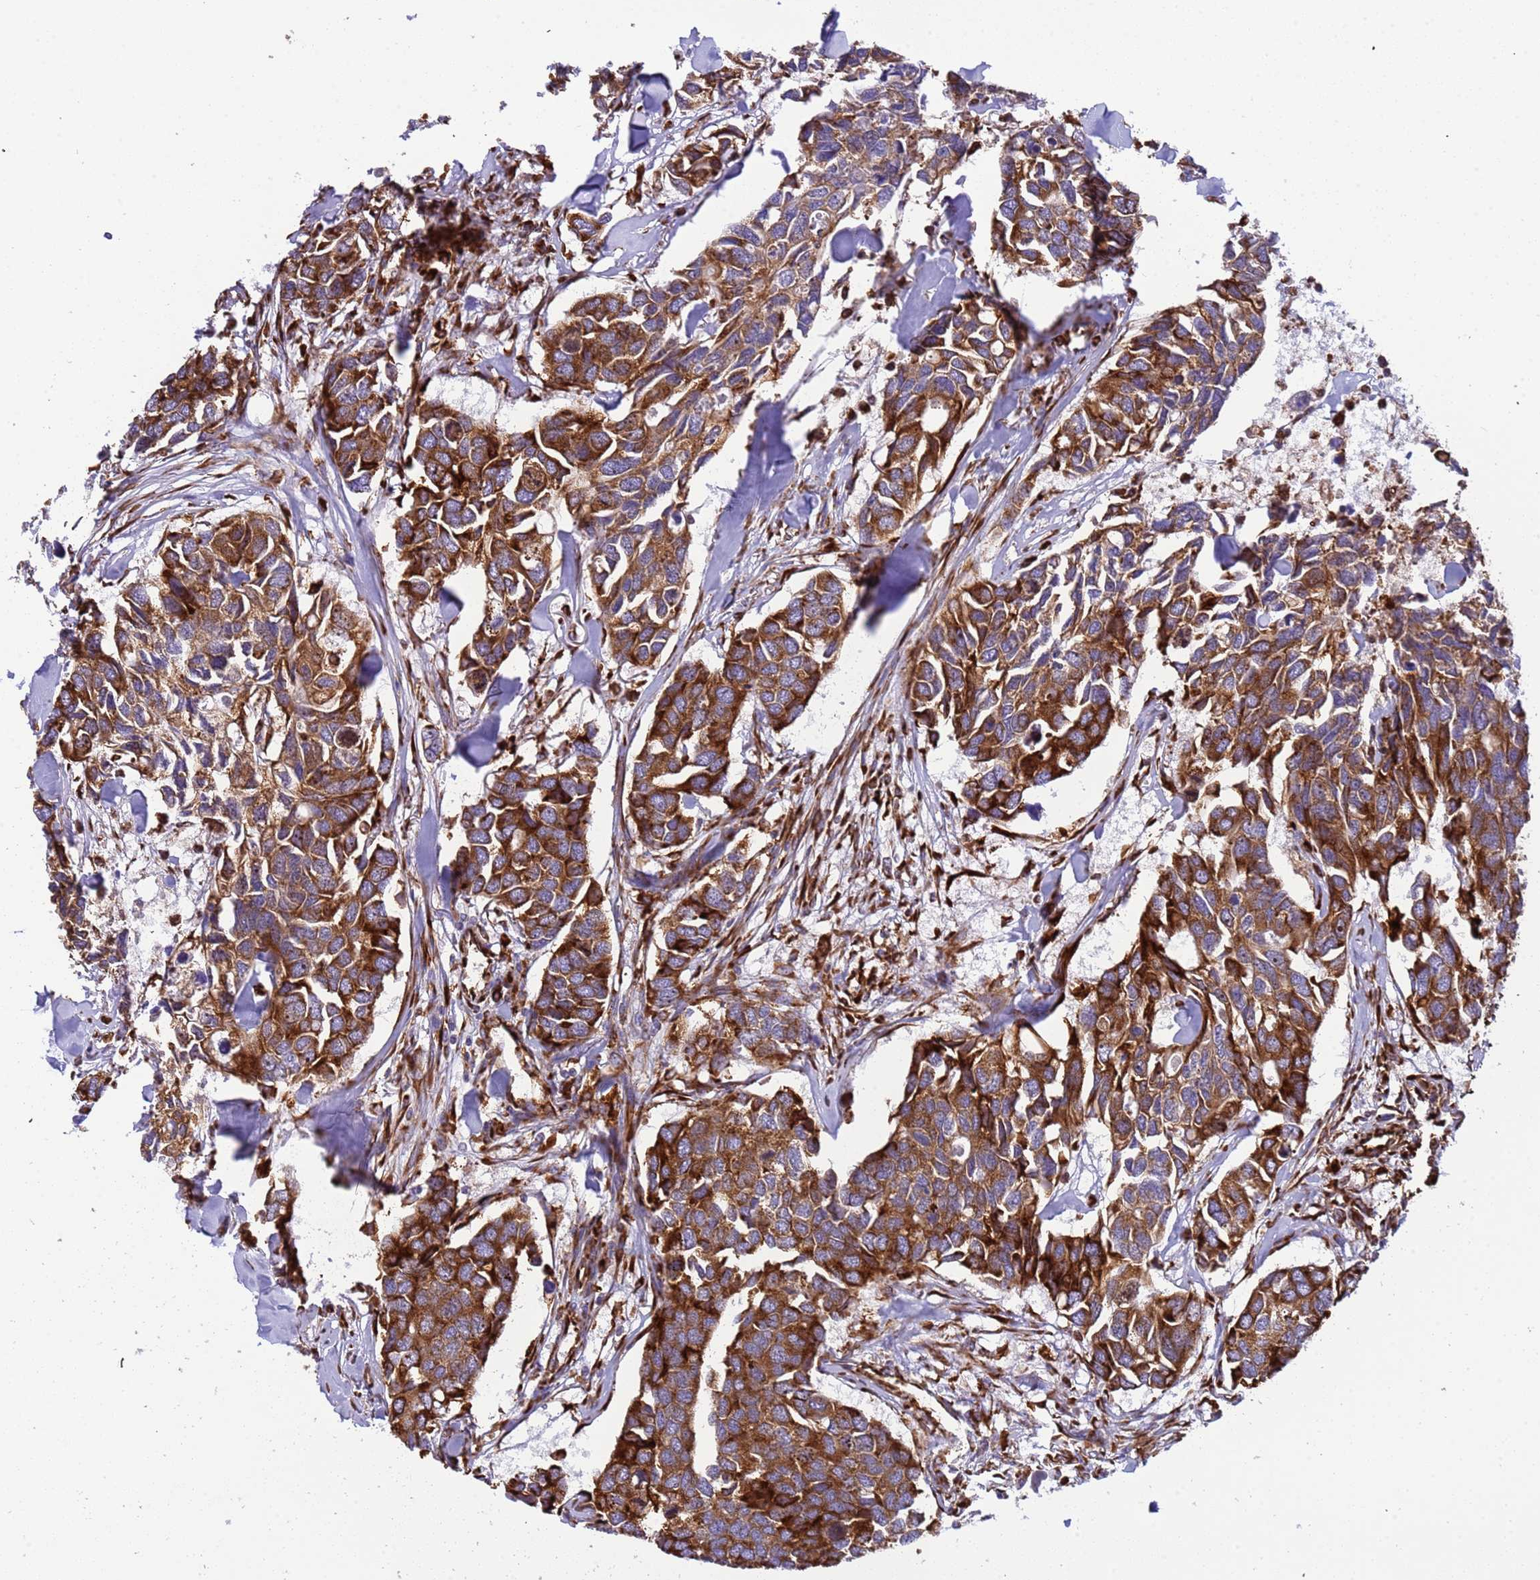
{"staining": {"intensity": "strong", "quantity": ">75%", "location": "cytoplasmic/membranous"}, "tissue": "breast cancer", "cell_type": "Tumor cells", "image_type": "cancer", "snomed": [{"axis": "morphology", "description": "Duct carcinoma"}, {"axis": "topography", "description": "Breast"}], "caption": "Human breast cancer stained with a brown dye reveals strong cytoplasmic/membranous positive staining in approximately >75% of tumor cells.", "gene": "RPL36", "patient": {"sex": "female", "age": 83}}